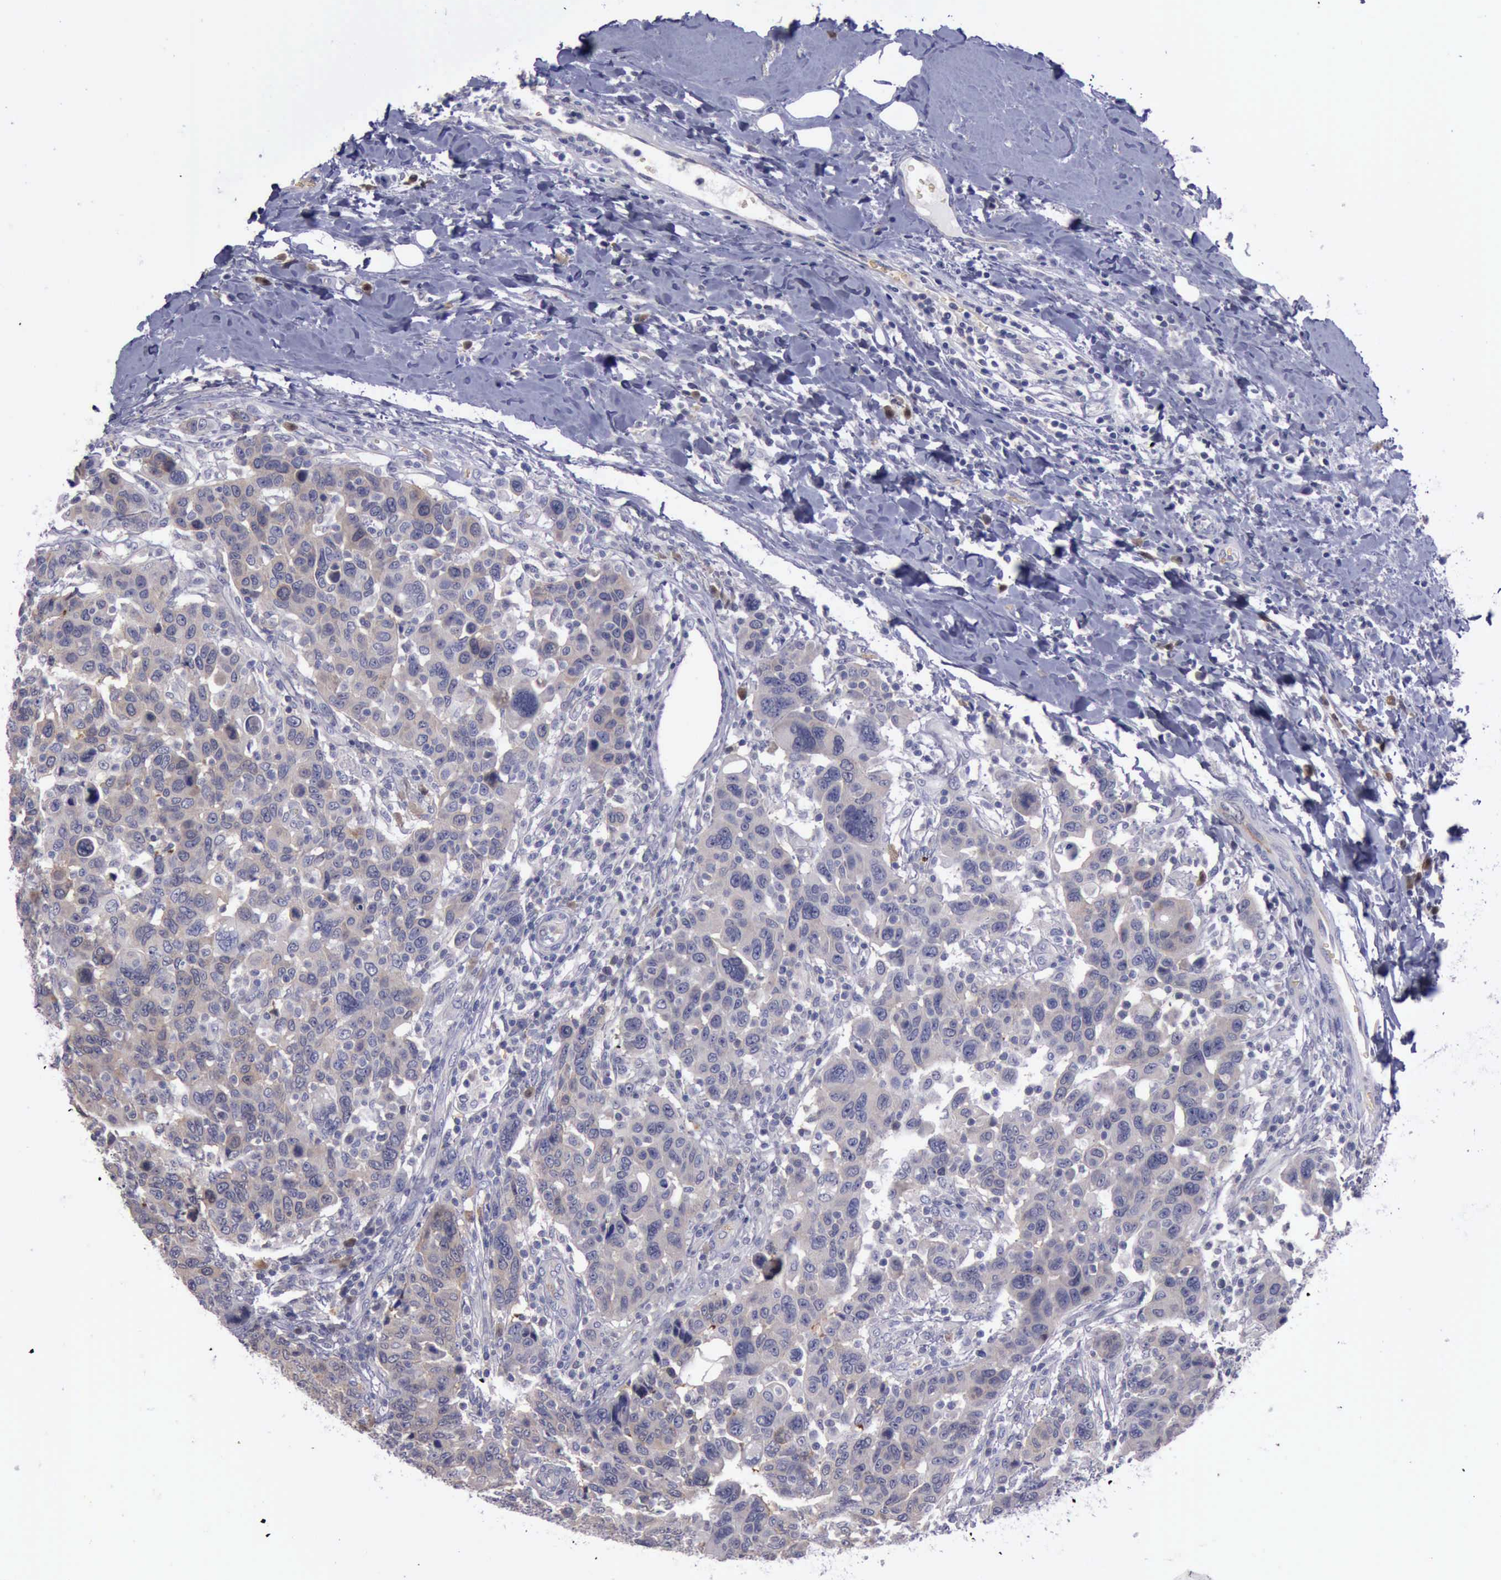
{"staining": {"intensity": "weak", "quantity": ">75%", "location": "cytoplasmic/membranous"}, "tissue": "breast cancer", "cell_type": "Tumor cells", "image_type": "cancer", "snomed": [{"axis": "morphology", "description": "Duct carcinoma"}, {"axis": "topography", "description": "Breast"}], "caption": "Human infiltrating ductal carcinoma (breast) stained with a brown dye shows weak cytoplasmic/membranous positive staining in approximately >75% of tumor cells.", "gene": "CEP128", "patient": {"sex": "female", "age": 37}}